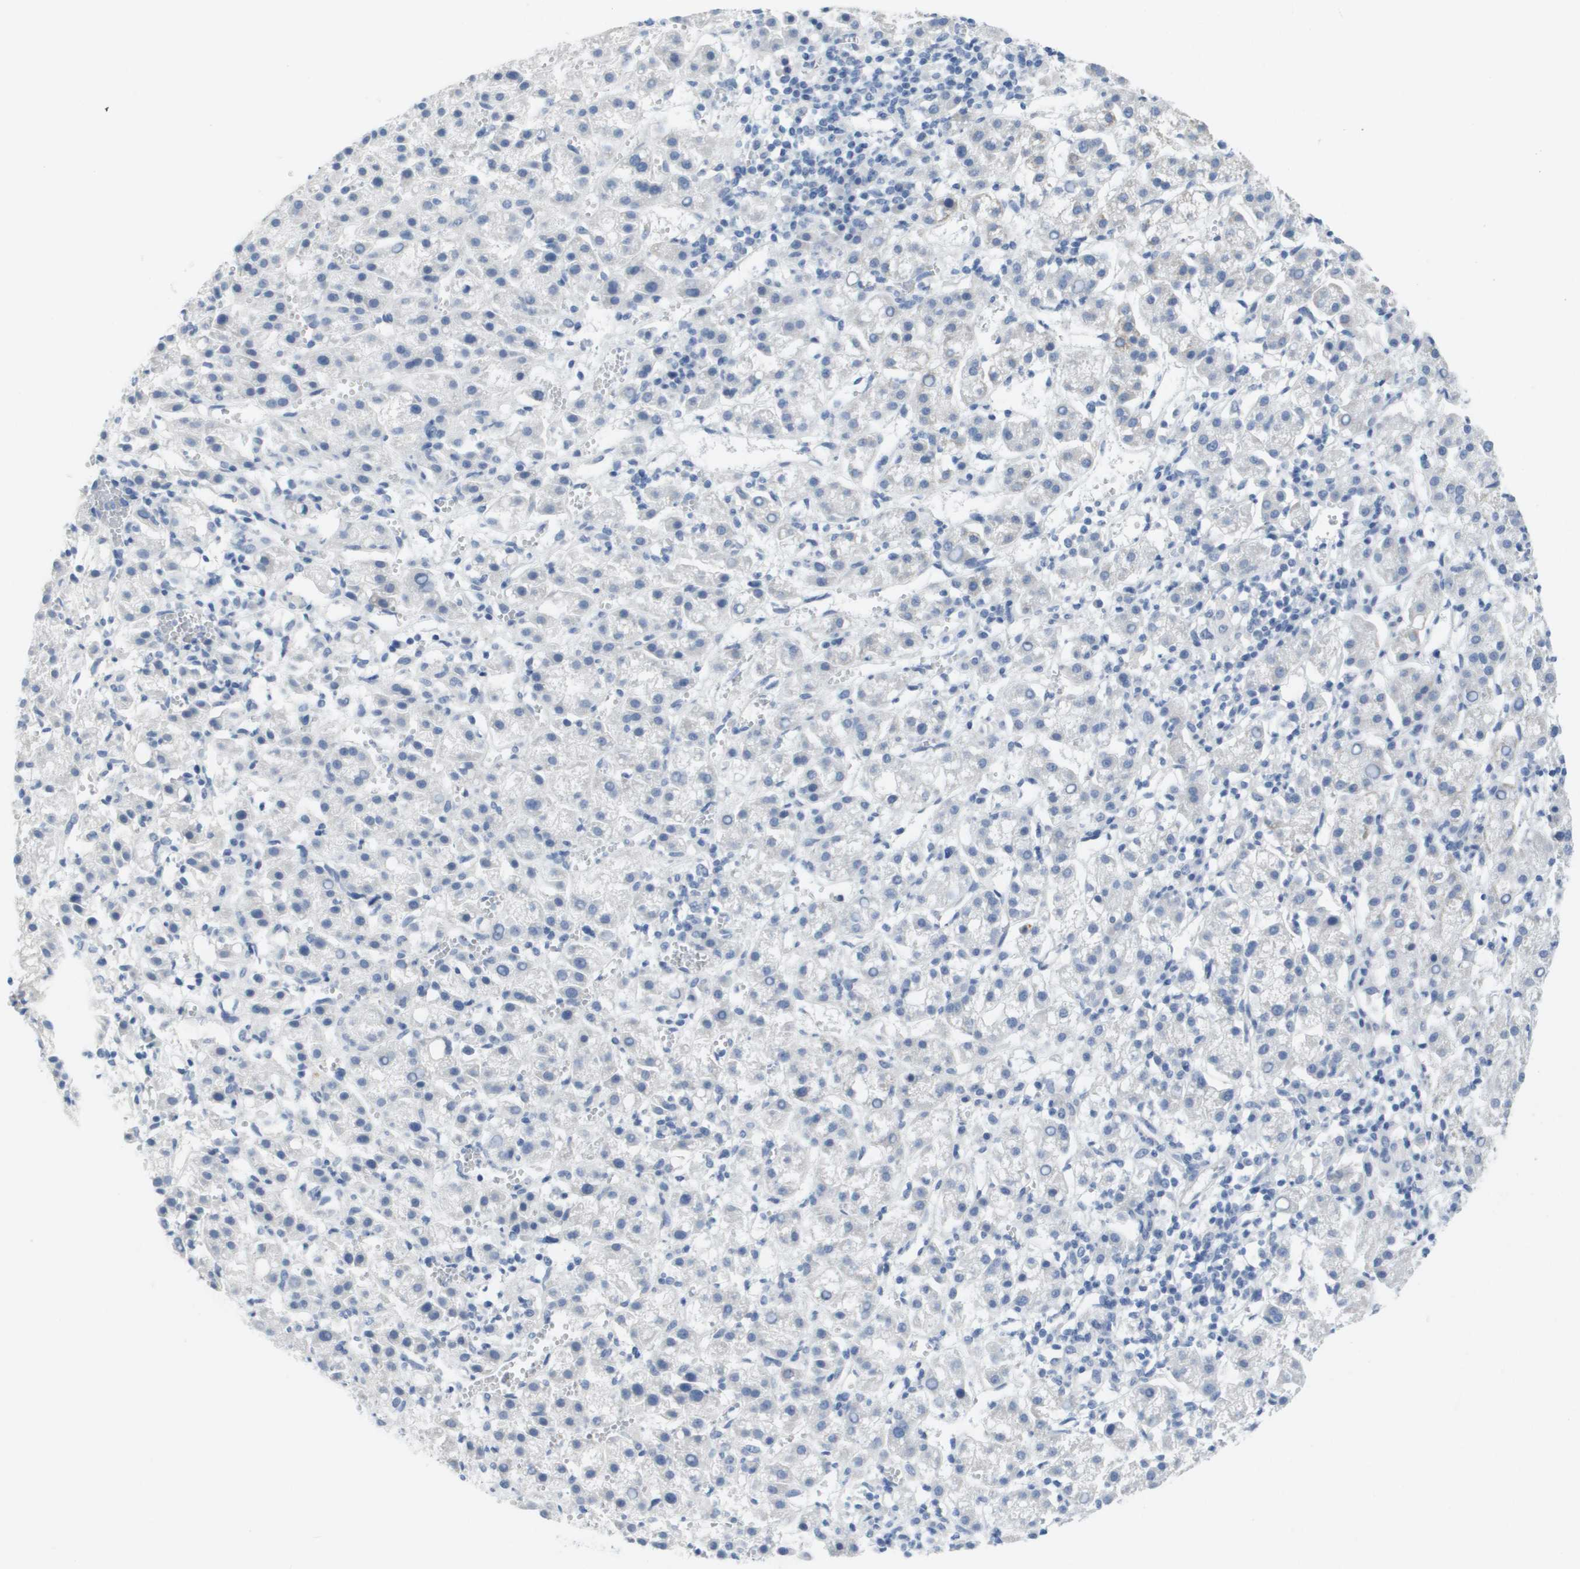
{"staining": {"intensity": "weak", "quantity": "<25%", "location": "cytoplasmic/membranous"}, "tissue": "liver cancer", "cell_type": "Tumor cells", "image_type": "cancer", "snomed": [{"axis": "morphology", "description": "Carcinoma, Hepatocellular, NOS"}, {"axis": "topography", "description": "Liver"}], "caption": "Immunohistochemistry (IHC) of liver cancer (hepatocellular carcinoma) exhibits no staining in tumor cells.", "gene": "PDE4A", "patient": {"sex": "female", "age": 58}}